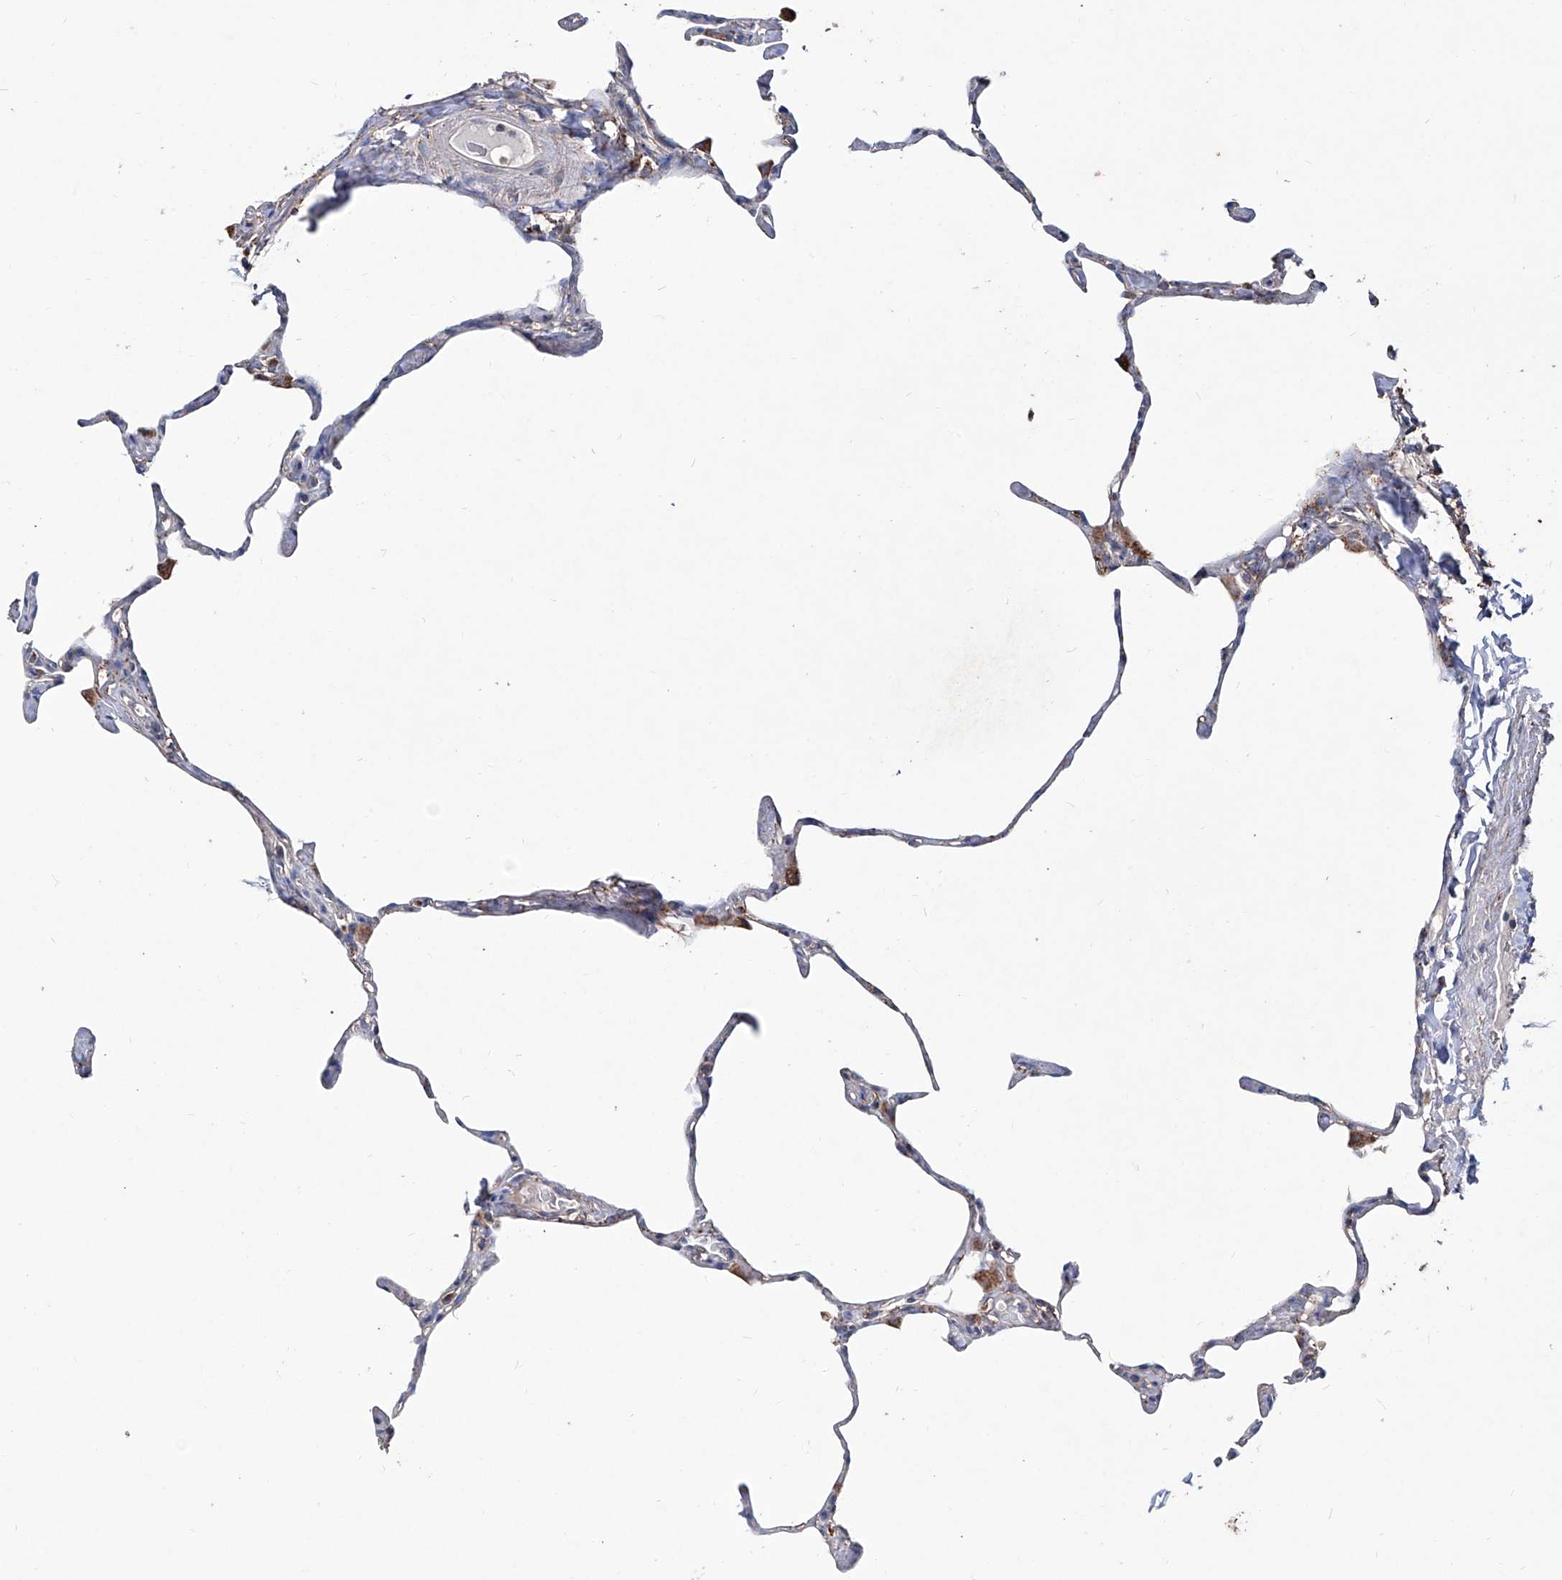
{"staining": {"intensity": "strong", "quantity": "<25%", "location": "cytoplasmic/membranous"}, "tissue": "lung", "cell_type": "Alveolar cells", "image_type": "normal", "snomed": [{"axis": "morphology", "description": "Normal tissue, NOS"}, {"axis": "topography", "description": "Lung"}], "caption": "Strong cytoplasmic/membranous staining is identified in about <25% of alveolar cells in unremarkable lung. (DAB (3,3'-diaminobenzidine) IHC, brown staining for protein, blue staining for nuclei).", "gene": "NHS", "patient": {"sex": "male", "age": 65}}